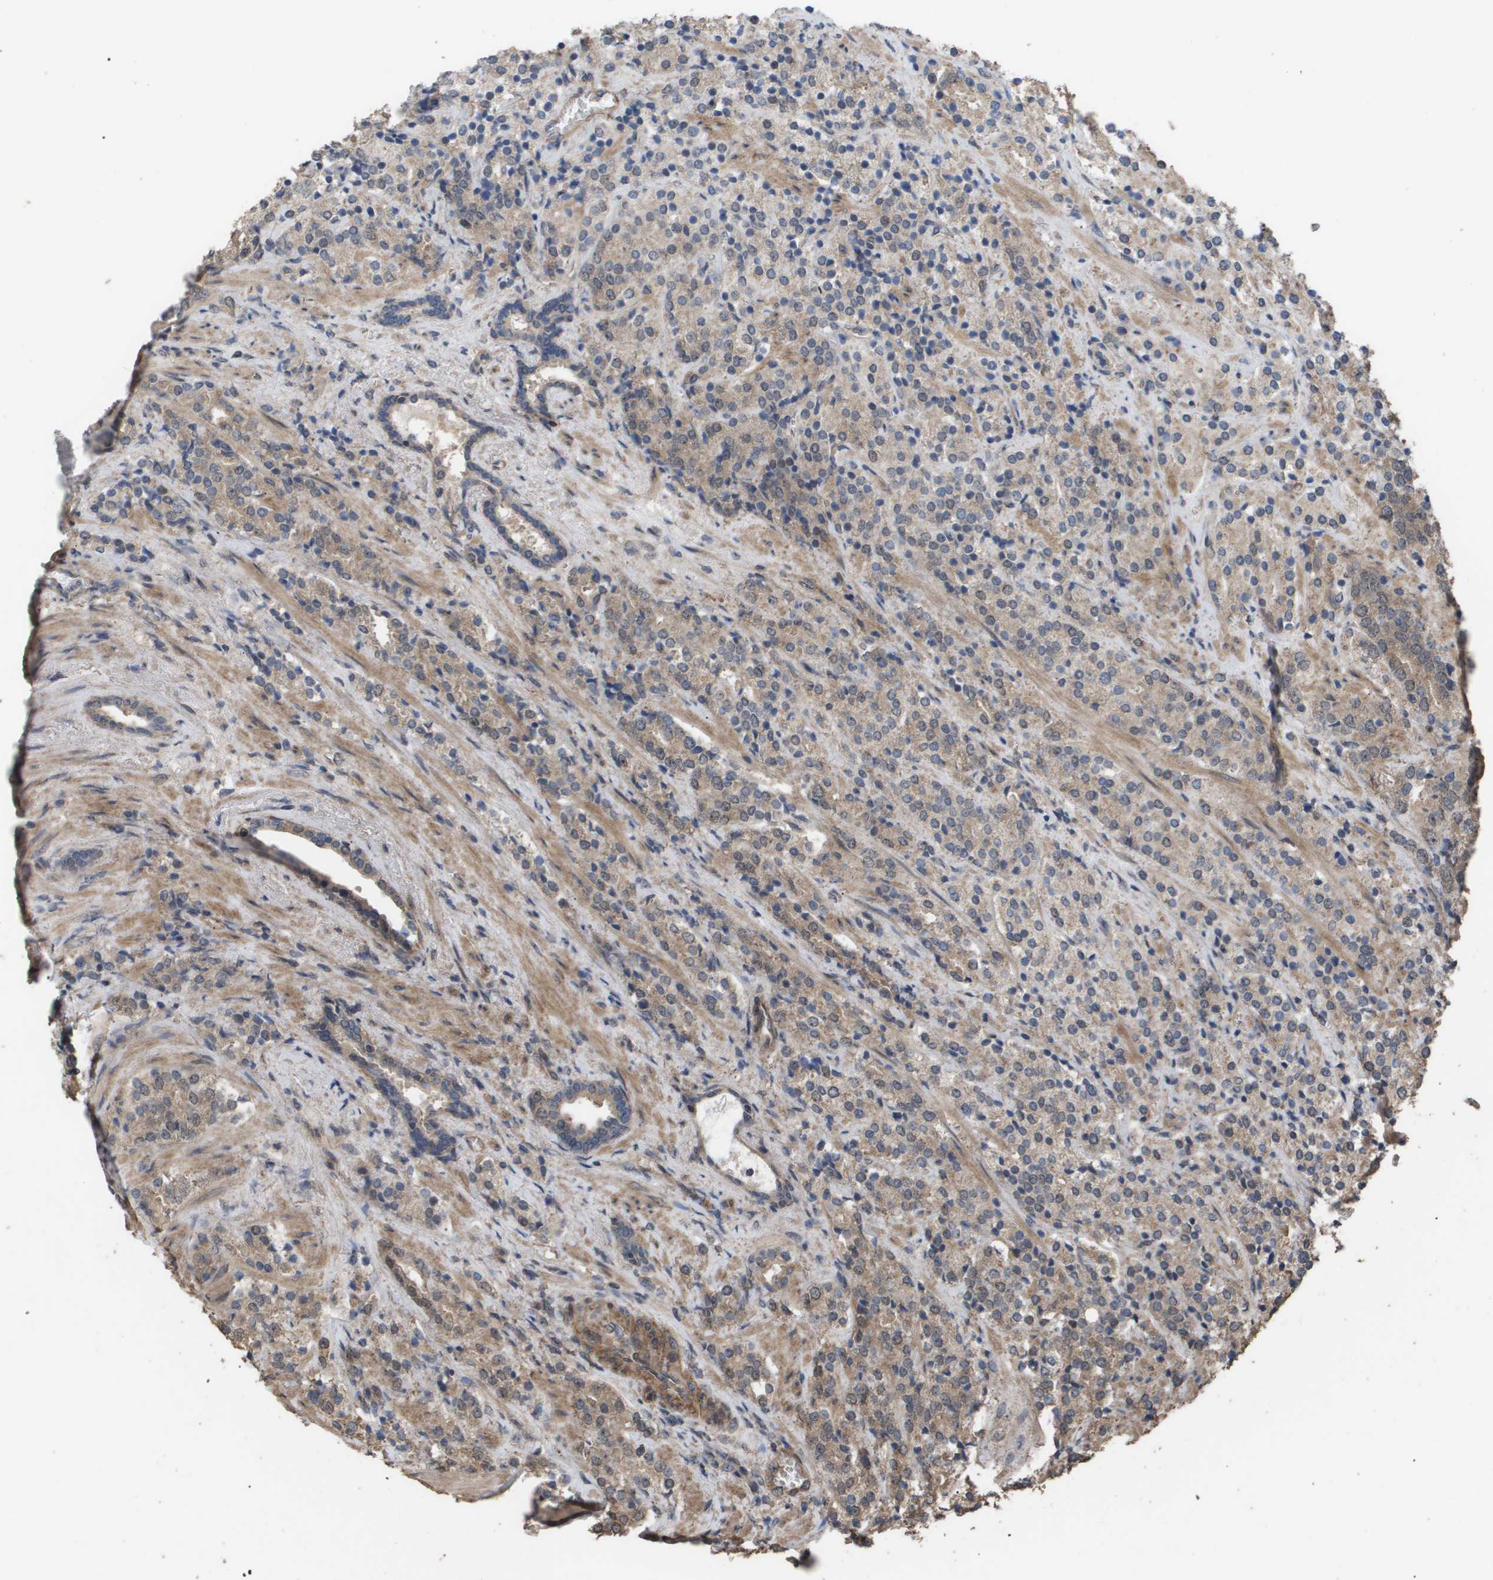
{"staining": {"intensity": "moderate", "quantity": ">75%", "location": "cytoplasmic/membranous"}, "tissue": "prostate cancer", "cell_type": "Tumor cells", "image_type": "cancer", "snomed": [{"axis": "morphology", "description": "Adenocarcinoma, High grade"}, {"axis": "topography", "description": "Prostate"}], "caption": "Prostate cancer stained with DAB immunohistochemistry exhibits medium levels of moderate cytoplasmic/membranous positivity in approximately >75% of tumor cells. (Stains: DAB in brown, nuclei in blue, Microscopy: brightfield microscopy at high magnification).", "gene": "CUL5", "patient": {"sex": "male", "age": 71}}